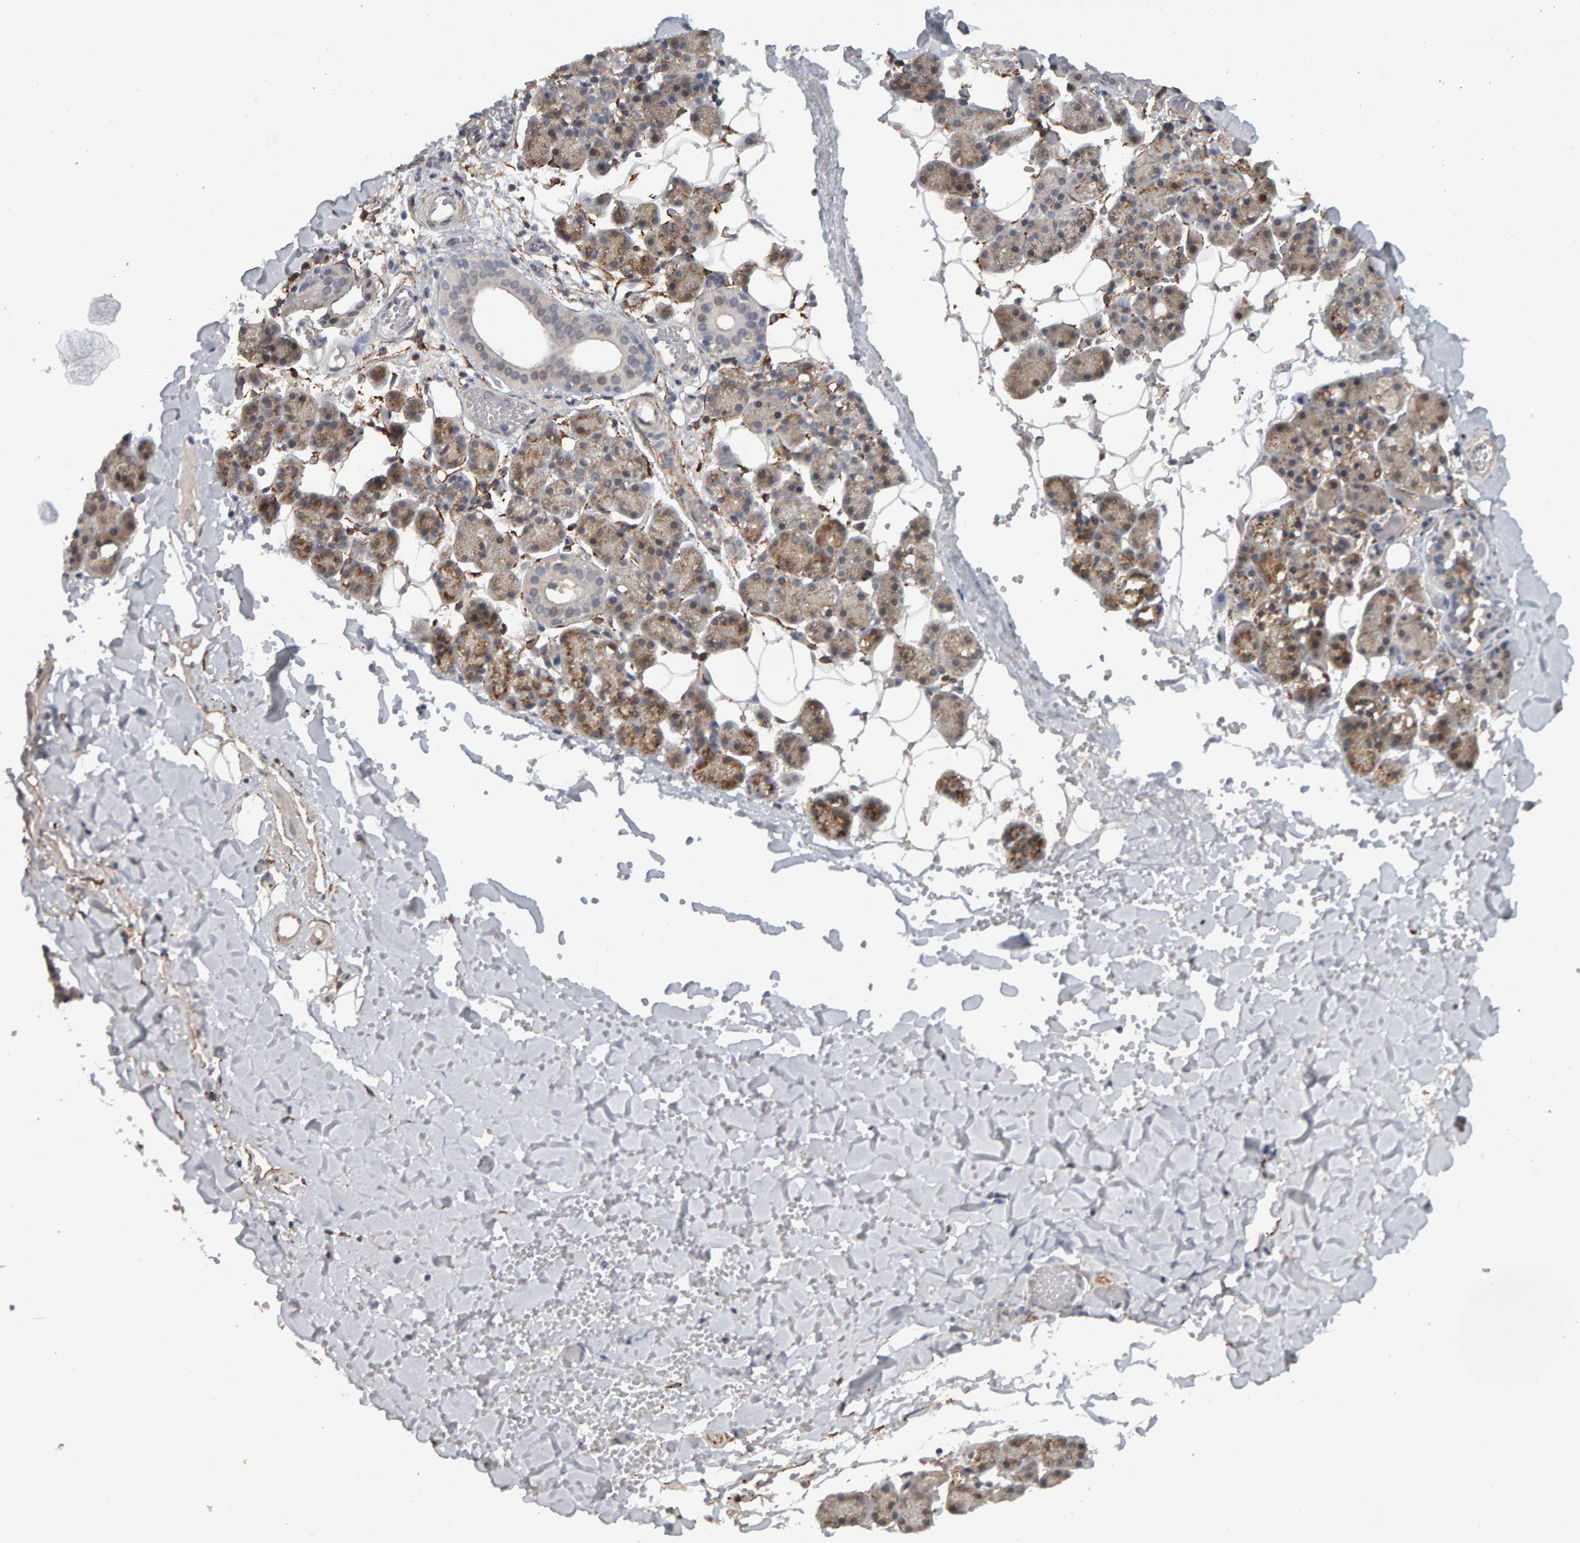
{"staining": {"intensity": "moderate", "quantity": "25%-75%", "location": "cytoplasmic/membranous"}, "tissue": "salivary gland", "cell_type": "Glandular cells", "image_type": "normal", "snomed": [{"axis": "morphology", "description": "Normal tissue, NOS"}, {"axis": "topography", "description": "Salivary gland"}], "caption": "Salivary gland stained with DAB immunohistochemistry exhibits medium levels of moderate cytoplasmic/membranous positivity in approximately 25%-75% of glandular cells.", "gene": "CDCA5", "patient": {"sex": "female", "age": 33}}